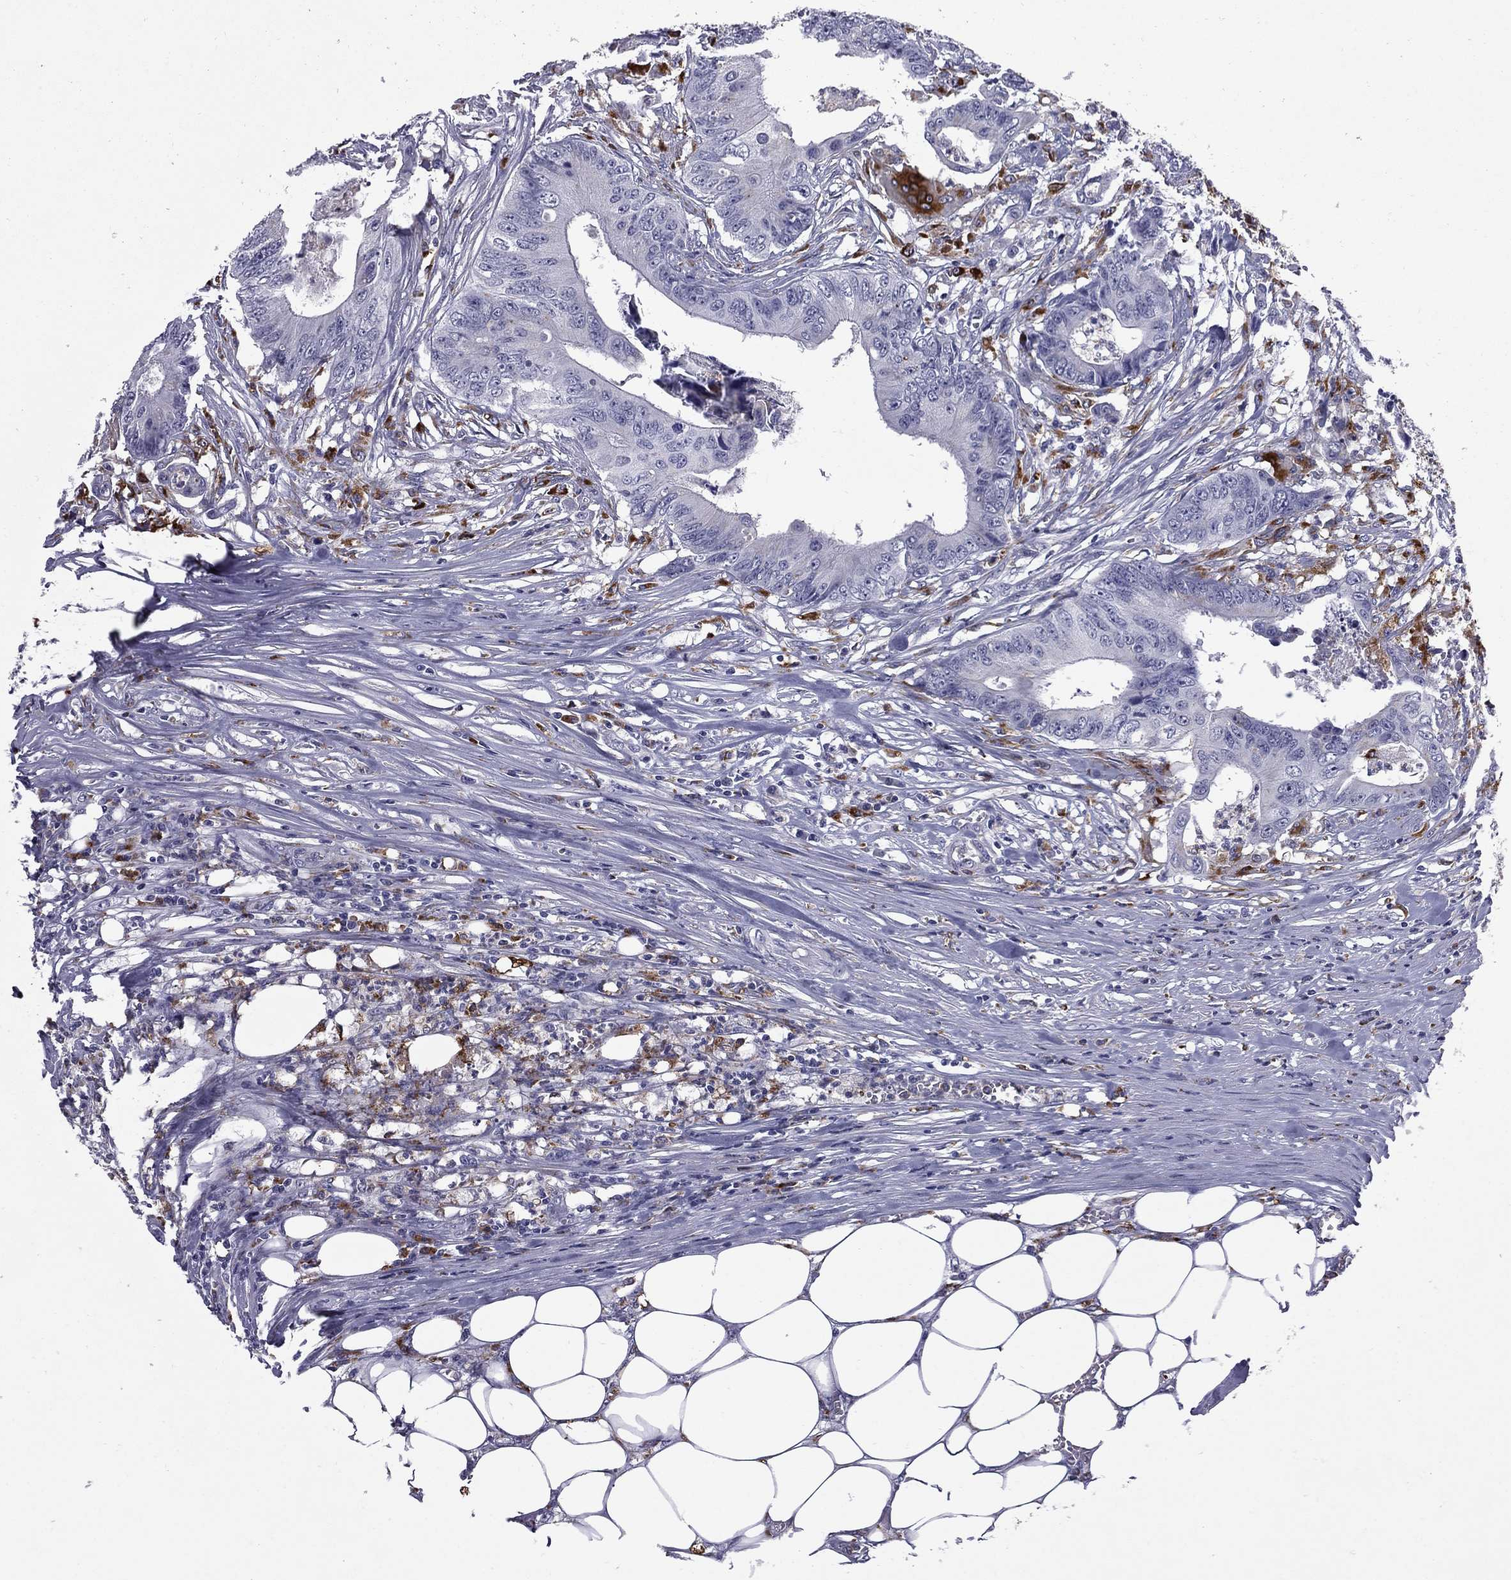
{"staining": {"intensity": "negative", "quantity": "none", "location": "none"}, "tissue": "colorectal cancer", "cell_type": "Tumor cells", "image_type": "cancer", "snomed": [{"axis": "morphology", "description": "Adenocarcinoma, NOS"}, {"axis": "topography", "description": "Colon"}], "caption": "Colorectal cancer was stained to show a protein in brown. There is no significant expression in tumor cells.", "gene": "MADCAM1", "patient": {"sex": "male", "age": 84}}